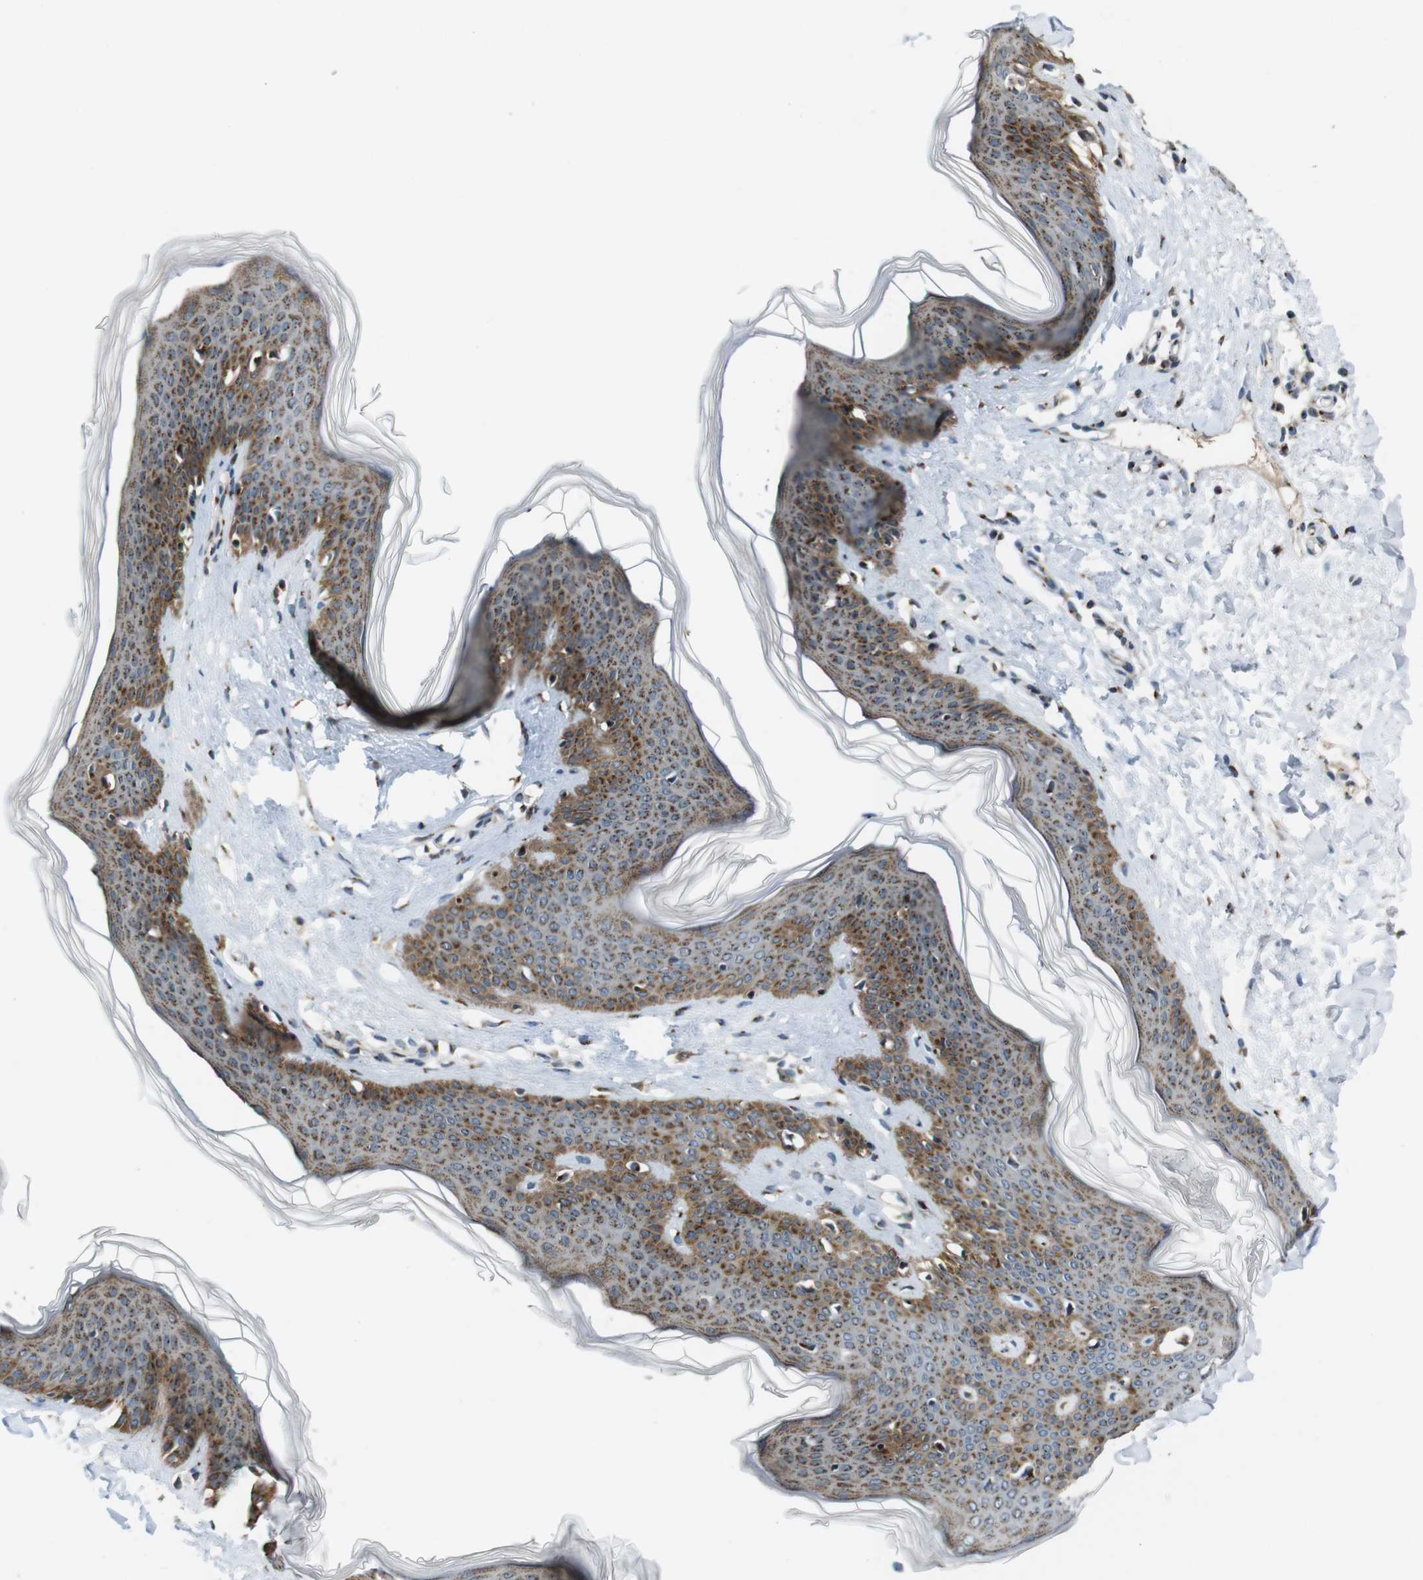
{"staining": {"intensity": "moderate", "quantity": ">75%", "location": "cytoplasmic/membranous"}, "tissue": "skin", "cell_type": "Fibroblasts", "image_type": "normal", "snomed": [{"axis": "morphology", "description": "Normal tissue, NOS"}, {"axis": "topography", "description": "Skin"}], "caption": "An immunohistochemistry photomicrograph of benign tissue is shown. Protein staining in brown labels moderate cytoplasmic/membranous positivity in skin within fibroblasts. (Brightfield microscopy of DAB IHC at high magnification).", "gene": "ZFPL1", "patient": {"sex": "female", "age": 17}}